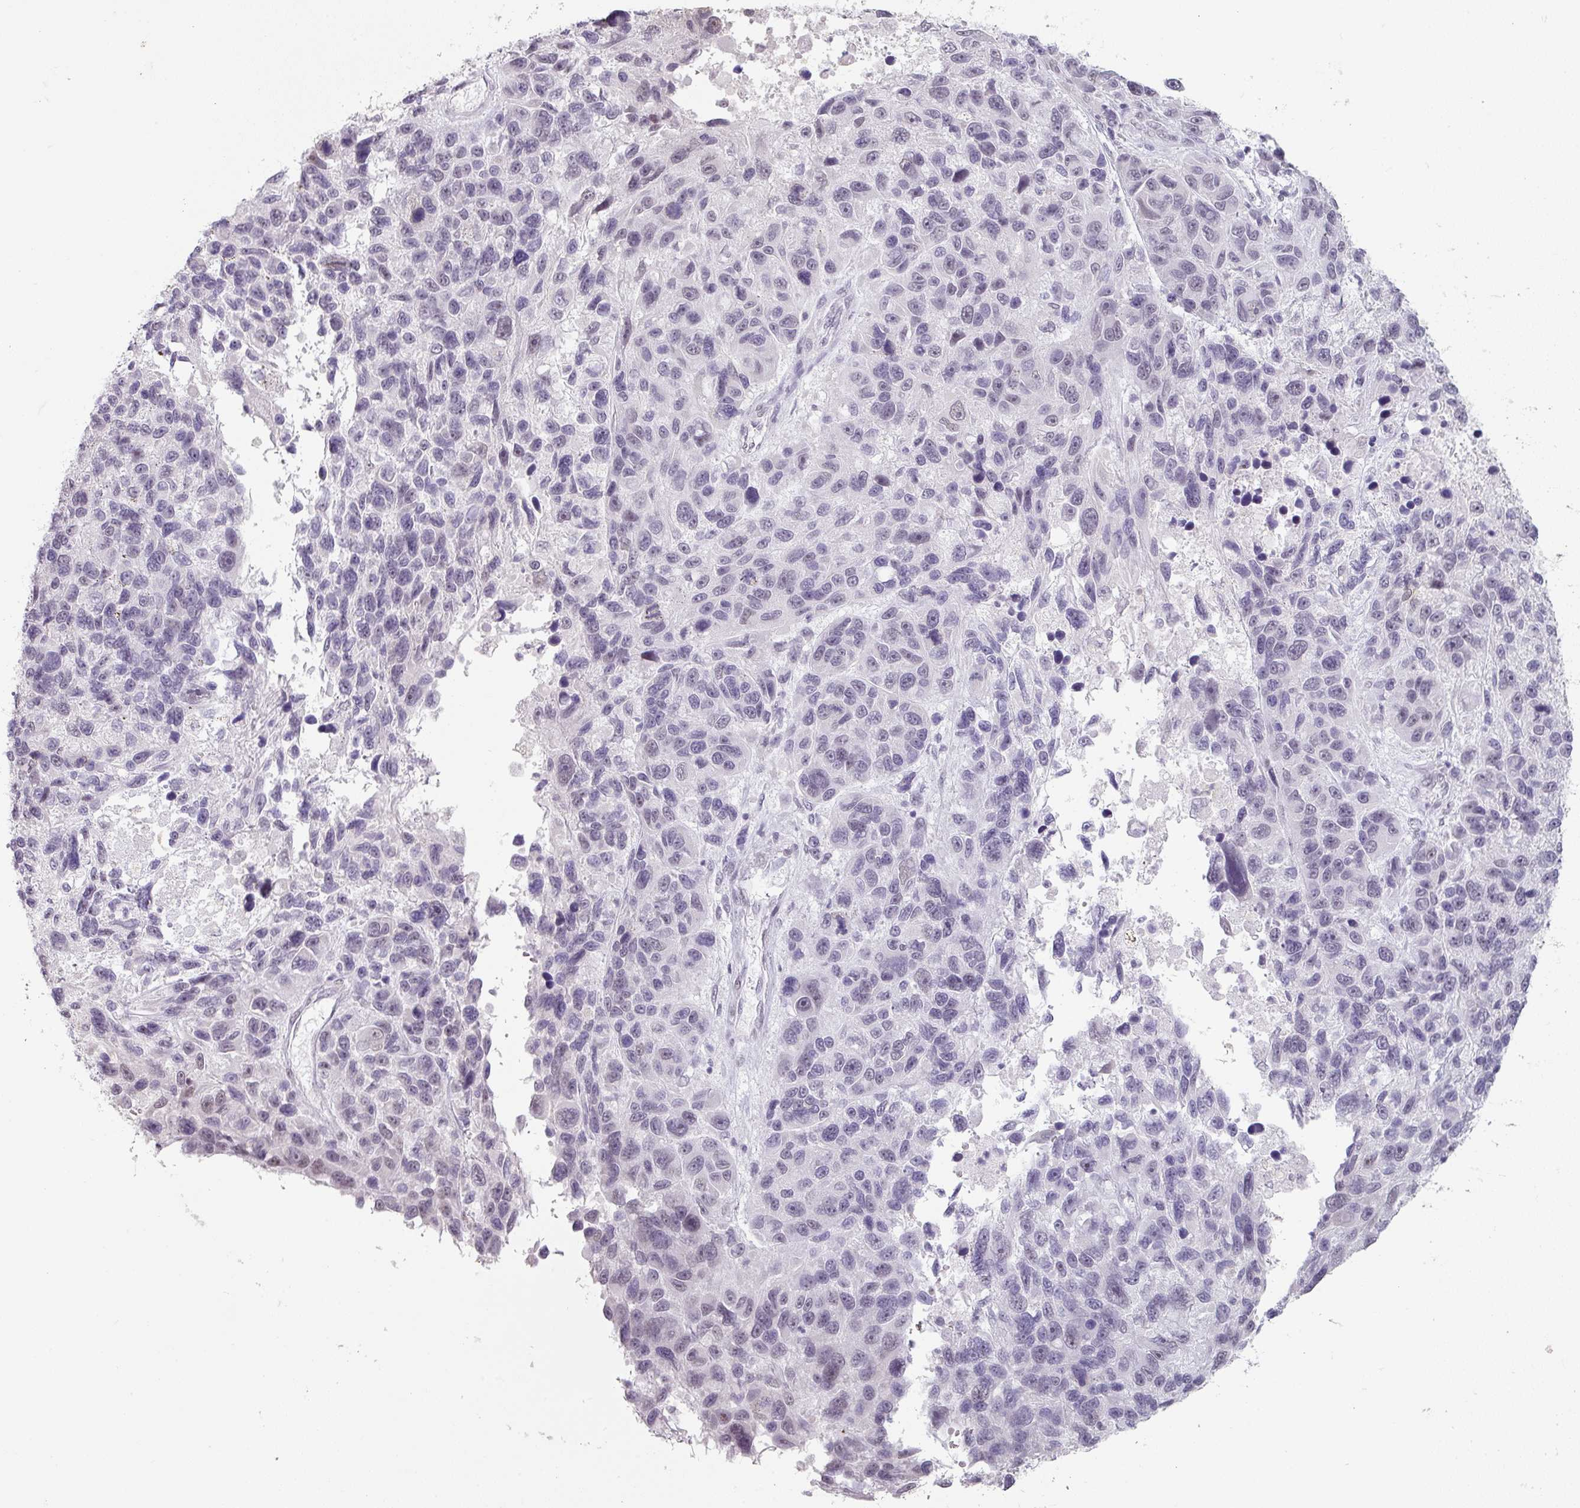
{"staining": {"intensity": "negative", "quantity": "none", "location": "none"}, "tissue": "melanoma", "cell_type": "Tumor cells", "image_type": "cancer", "snomed": [{"axis": "morphology", "description": "Malignant melanoma, NOS"}, {"axis": "topography", "description": "Skin"}], "caption": "DAB immunohistochemical staining of human melanoma demonstrates no significant expression in tumor cells.", "gene": "SPRR1A", "patient": {"sex": "male", "age": 53}}